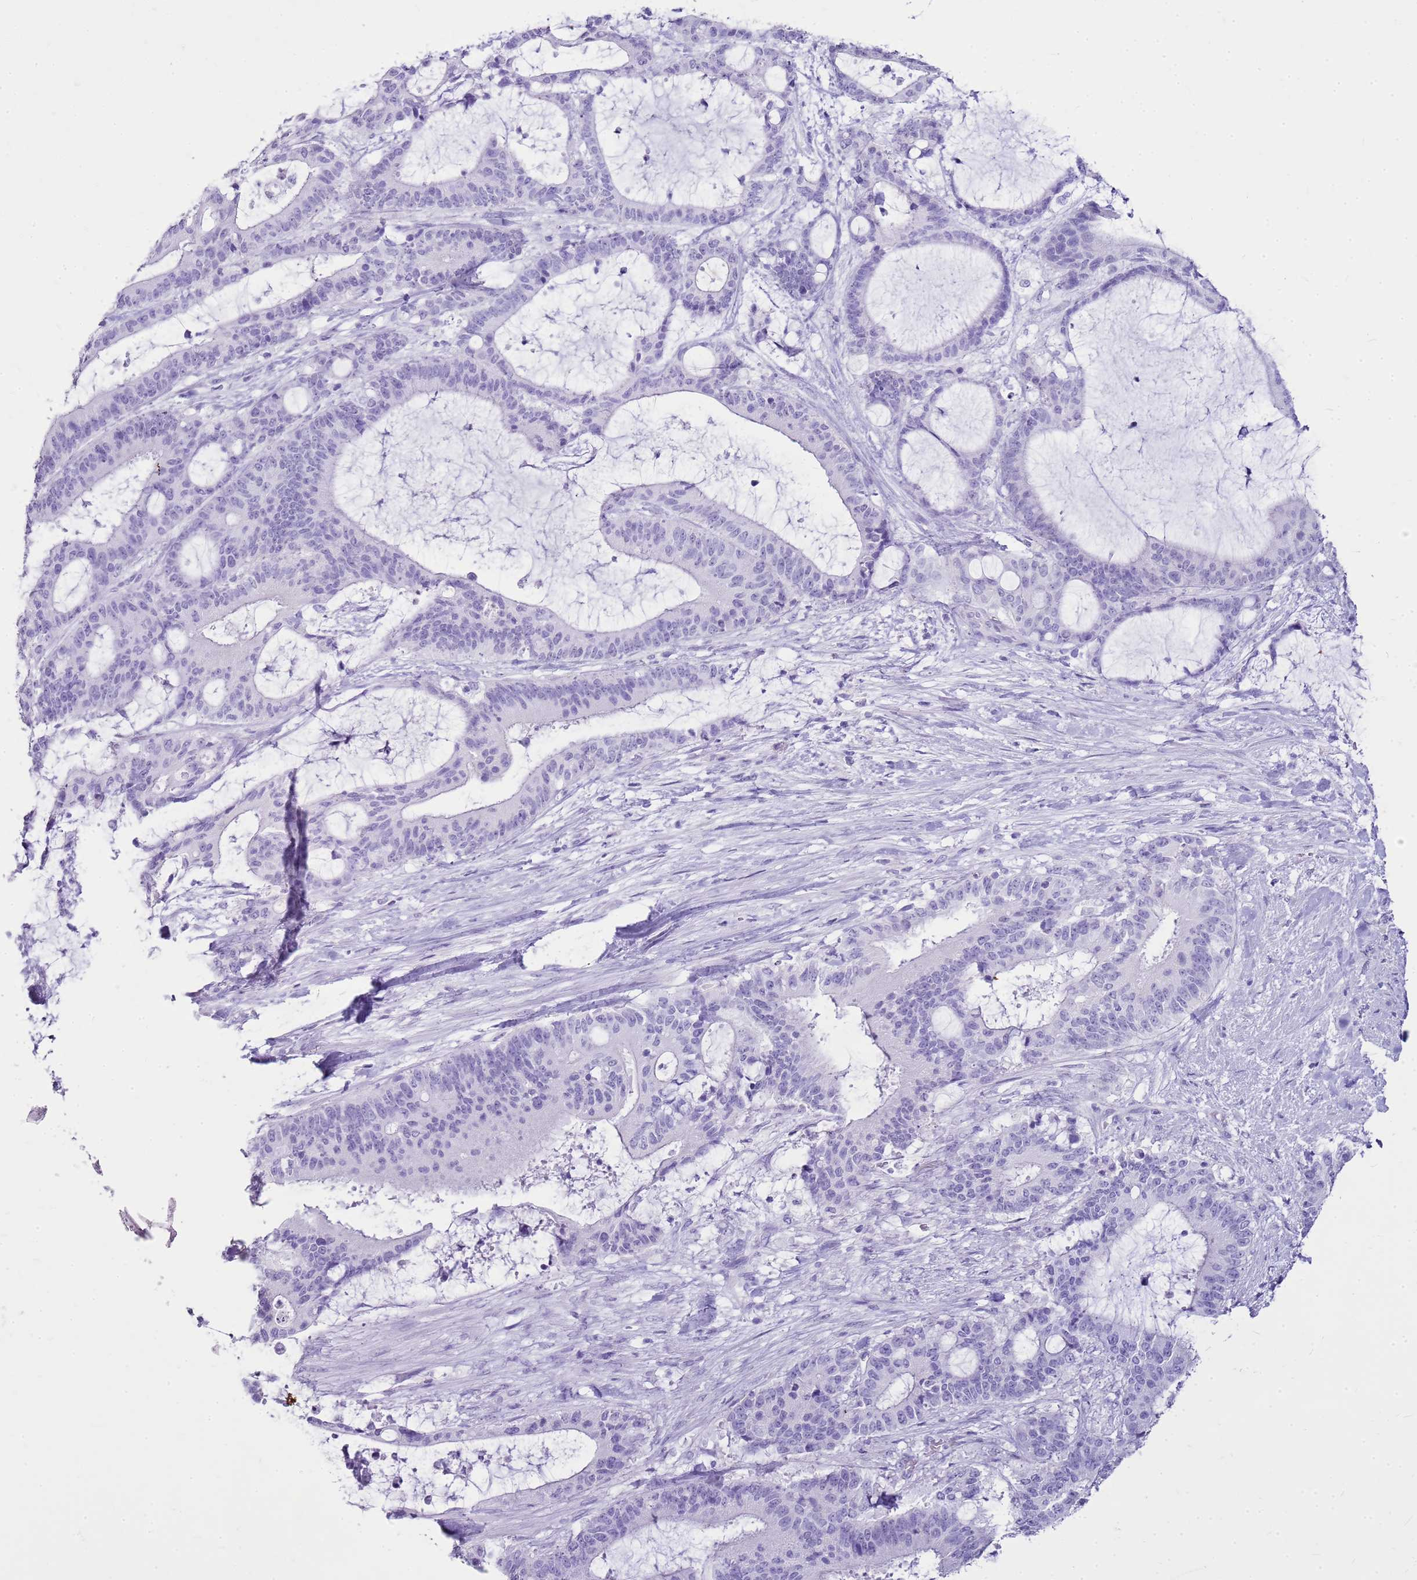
{"staining": {"intensity": "negative", "quantity": "none", "location": "none"}, "tissue": "liver cancer", "cell_type": "Tumor cells", "image_type": "cancer", "snomed": [{"axis": "morphology", "description": "Normal tissue, NOS"}, {"axis": "morphology", "description": "Cholangiocarcinoma"}, {"axis": "topography", "description": "Liver"}, {"axis": "topography", "description": "Peripheral nerve tissue"}], "caption": "IHC micrograph of liver cancer (cholangiocarcinoma) stained for a protein (brown), which reveals no expression in tumor cells. The staining was performed using DAB (3,3'-diaminobenzidine) to visualize the protein expression in brown, while the nuclei were stained in blue with hematoxylin (Magnification: 20x).", "gene": "CA8", "patient": {"sex": "female", "age": 73}}